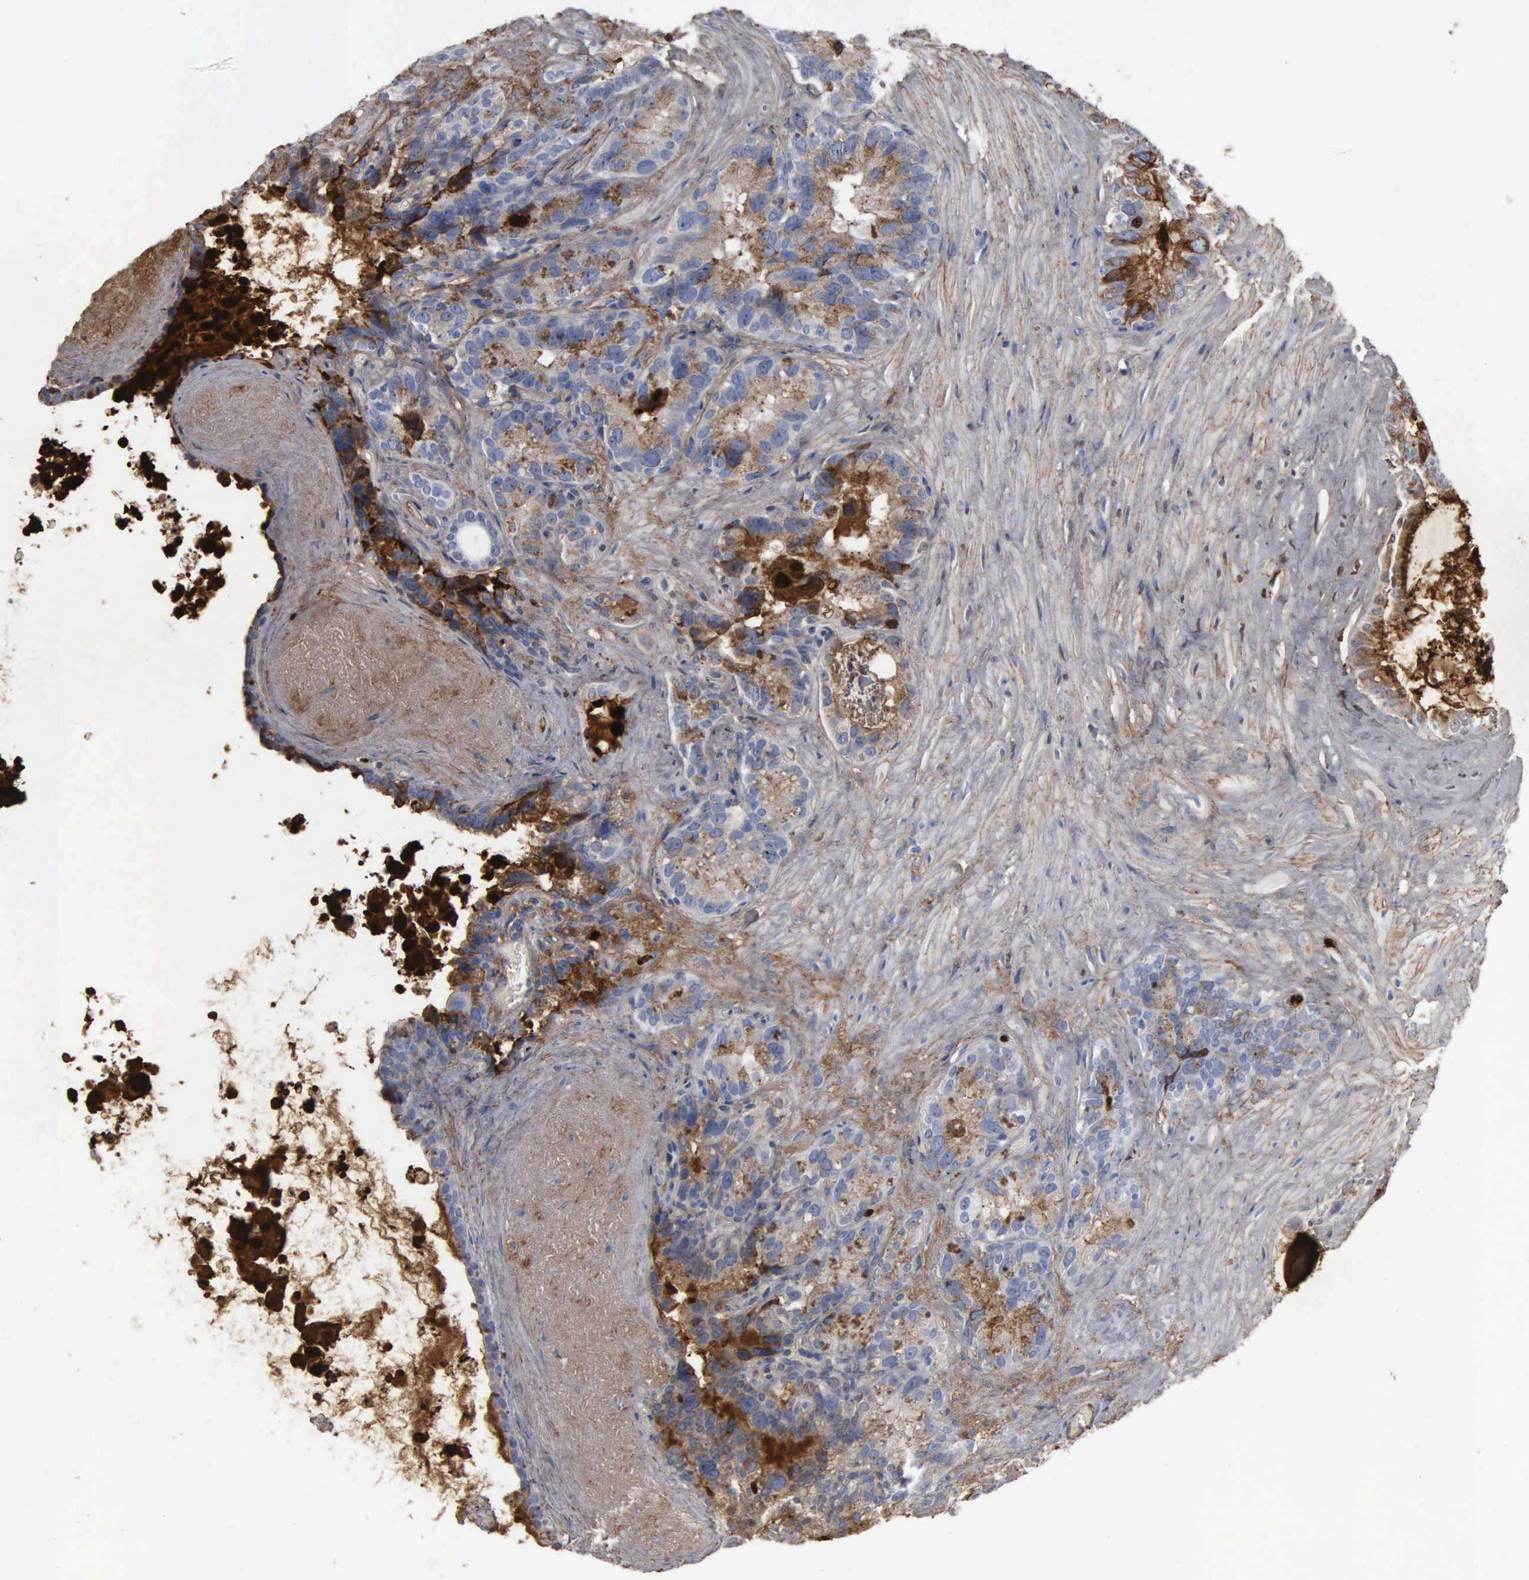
{"staining": {"intensity": "moderate", "quantity": "25%-75%", "location": "cytoplasmic/membranous"}, "tissue": "seminal vesicle", "cell_type": "Glandular cells", "image_type": "normal", "snomed": [{"axis": "morphology", "description": "Normal tissue, NOS"}, {"axis": "topography", "description": "Seminal veicle"}], "caption": "Glandular cells display medium levels of moderate cytoplasmic/membranous staining in approximately 25%-75% of cells in unremarkable seminal vesicle.", "gene": "FN1", "patient": {"sex": "male", "age": 63}}